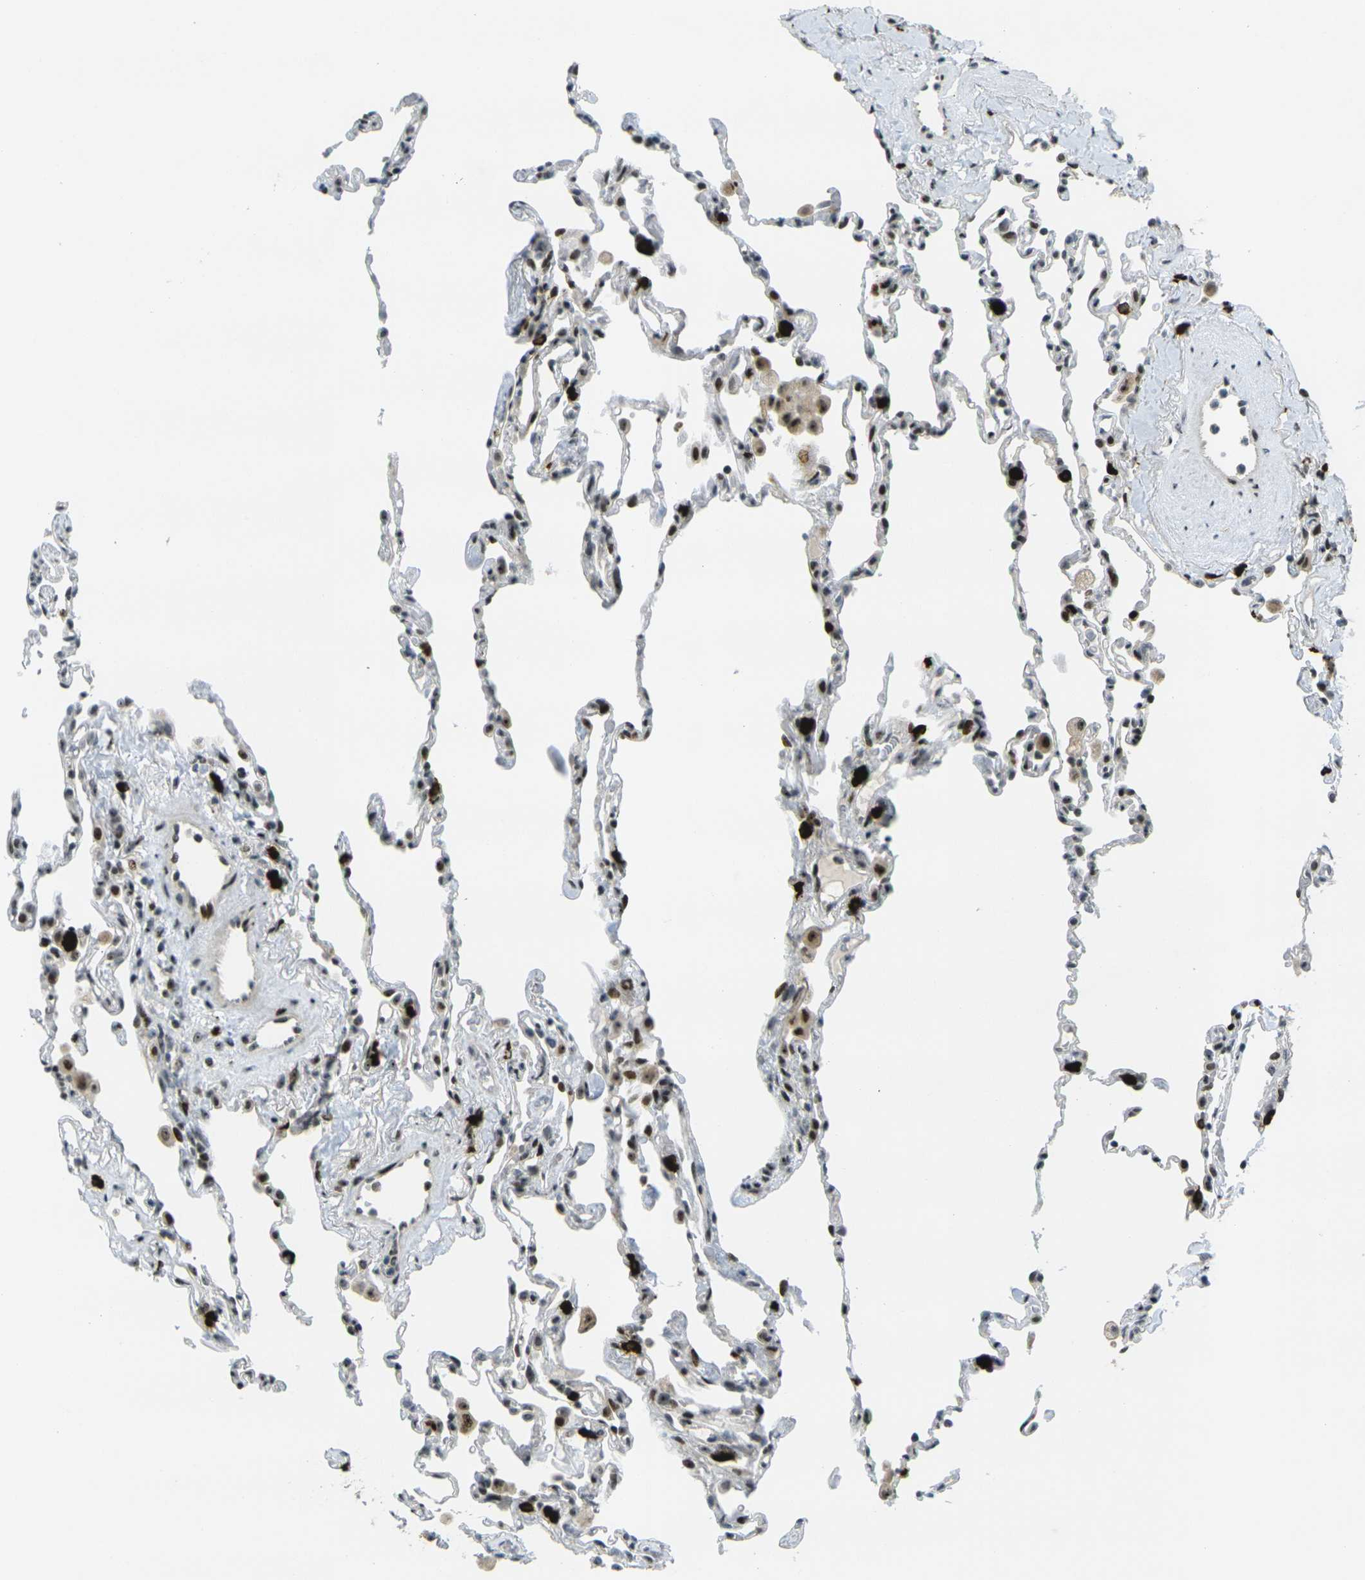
{"staining": {"intensity": "strong", "quantity": "25%-75%", "location": "nuclear"}, "tissue": "lung", "cell_type": "Alveolar cells", "image_type": "normal", "snomed": [{"axis": "morphology", "description": "Normal tissue, NOS"}, {"axis": "topography", "description": "Lung"}], "caption": "A brown stain labels strong nuclear expression of a protein in alveolar cells of unremarkable lung.", "gene": "UBE2C", "patient": {"sex": "male", "age": 59}}